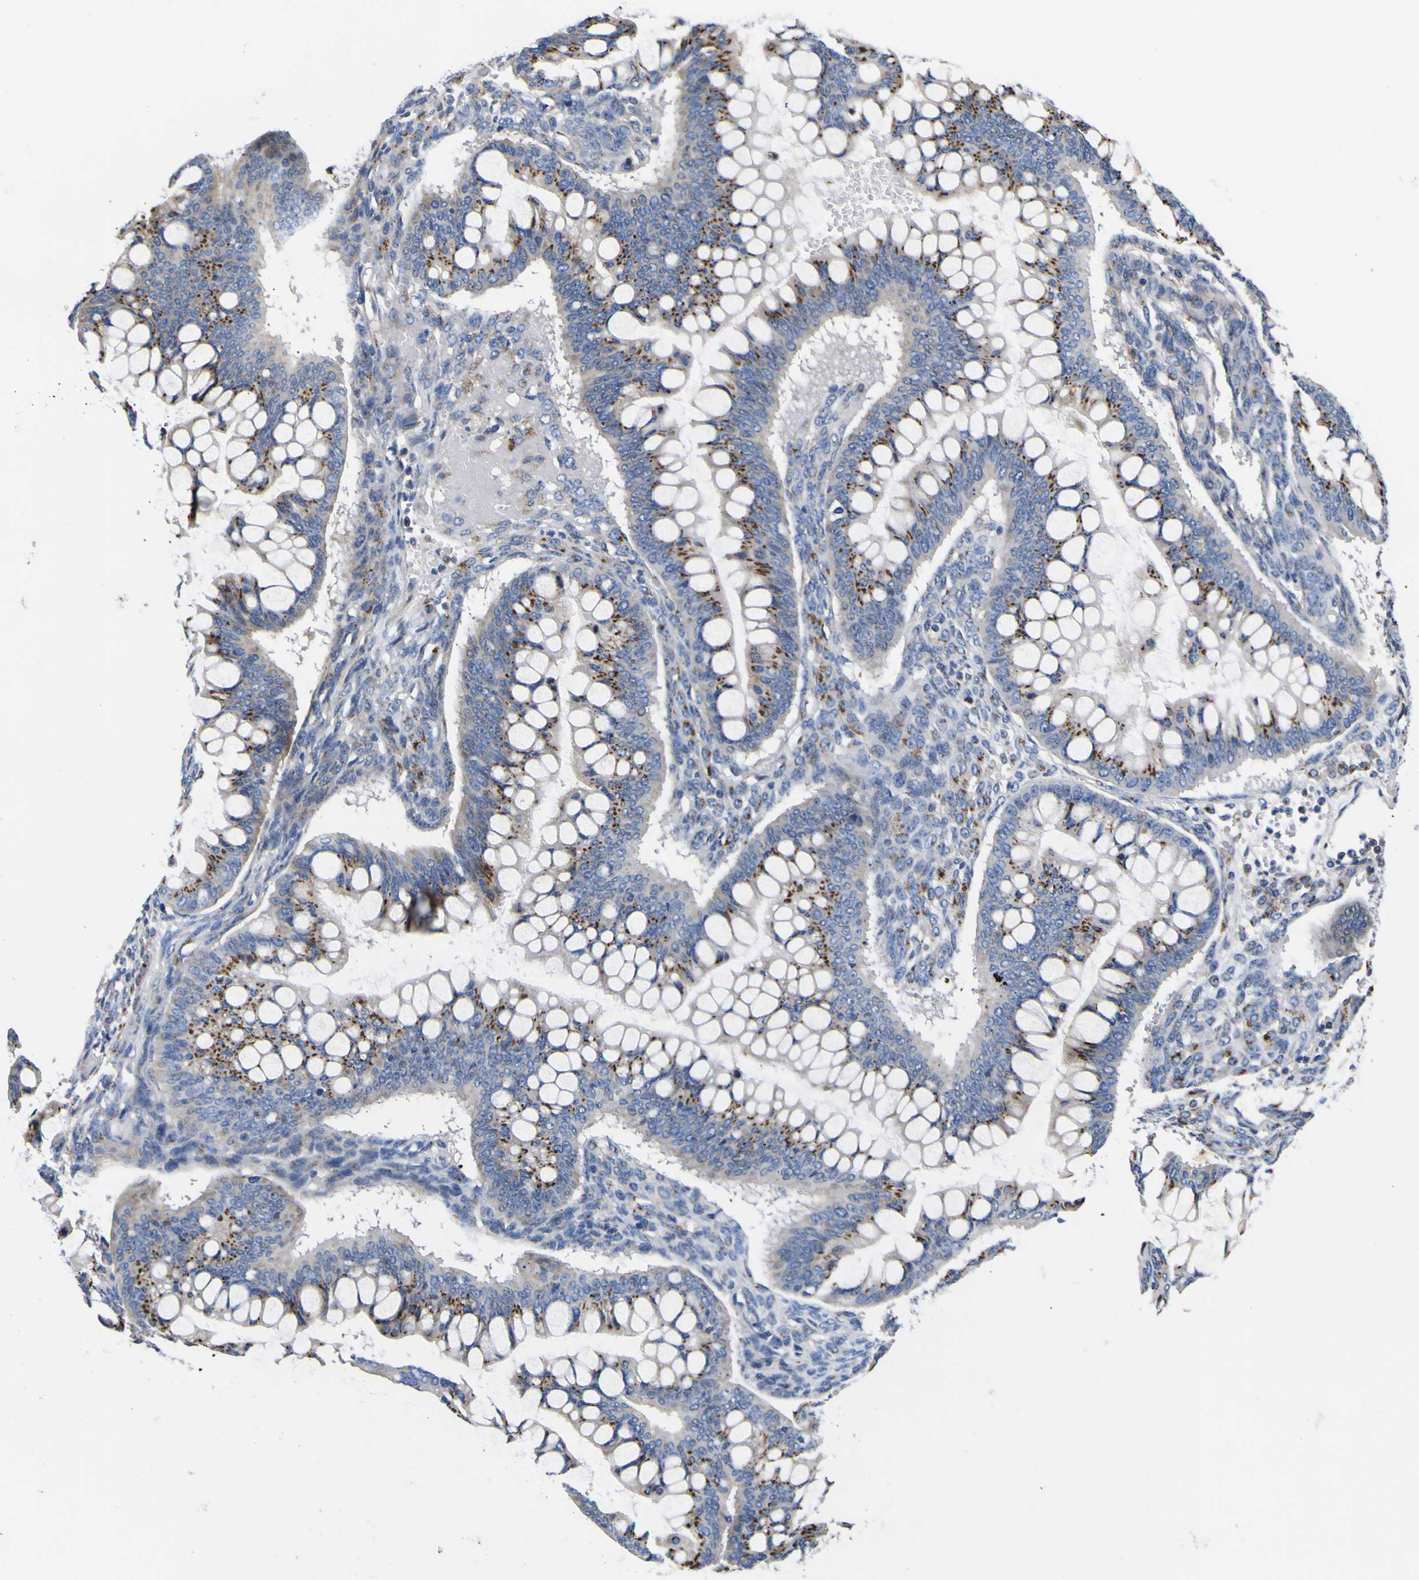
{"staining": {"intensity": "strong", "quantity": ">75%", "location": "cytoplasmic/membranous"}, "tissue": "ovarian cancer", "cell_type": "Tumor cells", "image_type": "cancer", "snomed": [{"axis": "morphology", "description": "Cystadenocarcinoma, mucinous, NOS"}, {"axis": "topography", "description": "Ovary"}], "caption": "A brown stain labels strong cytoplasmic/membranous positivity of a protein in mucinous cystadenocarcinoma (ovarian) tumor cells.", "gene": "COA1", "patient": {"sex": "female", "age": 73}}